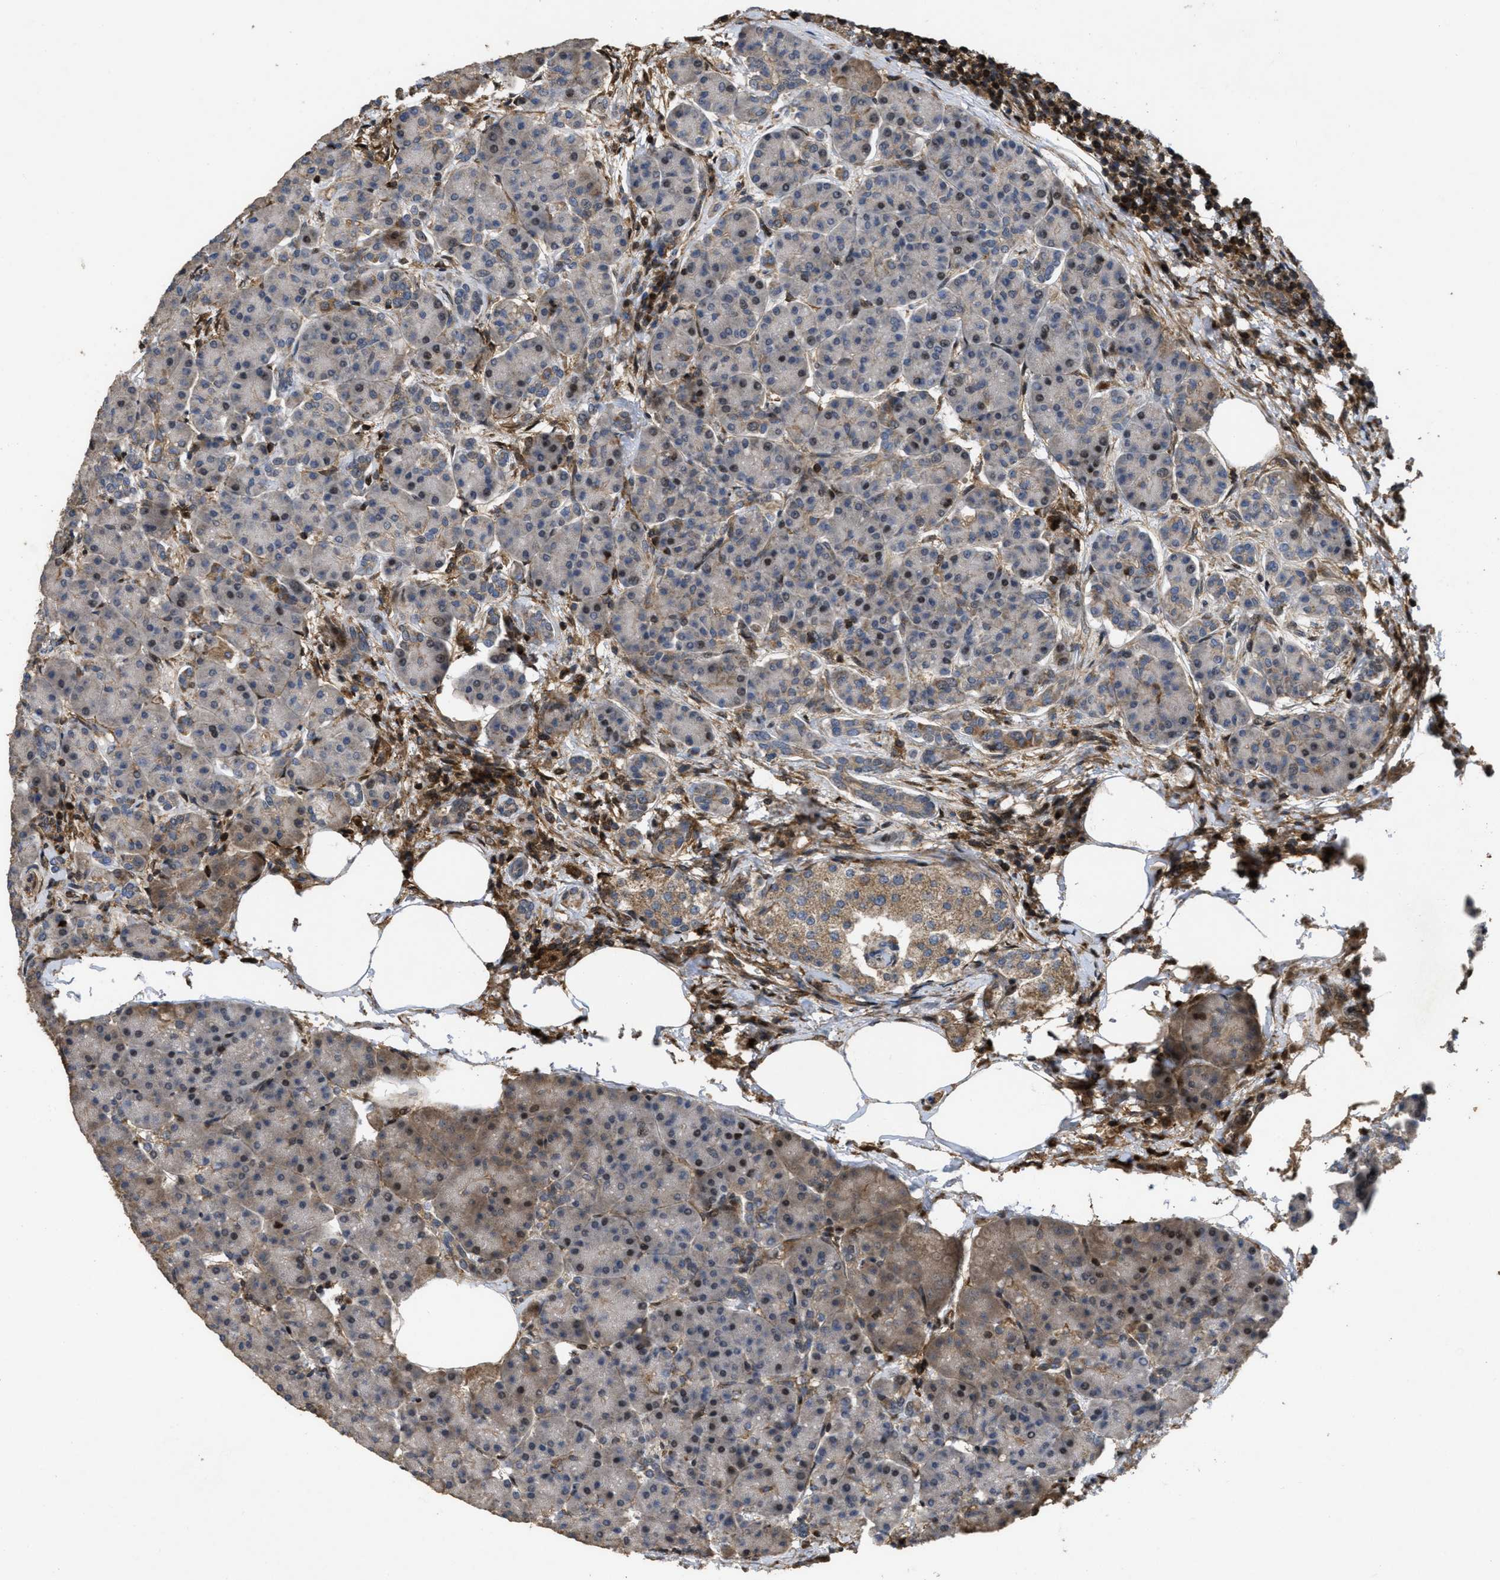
{"staining": {"intensity": "strong", "quantity": "25%-75%", "location": "cytoplasmic/membranous,nuclear"}, "tissue": "pancreas", "cell_type": "Exocrine glandular cells", "image_type": "normal", "snomed": [{"axis": "morphology", "description": "Normal tissue, NOS"}, {"axis": "topography", "description": "Pancreas"}], "caption": "DAB (3,3'-diaminobenzidine) immunohistochemical staining of unremarkable pancreas reveals strong cytoplasmic/membranous,nuclear protein positivity in approximately 25%-75% of exocrine glandular cells. The protein of interest is shown in brown color, while the nuclei are stained blue.", "gene": "CBR3", "patient": {"sex": "female", "age": 70}}